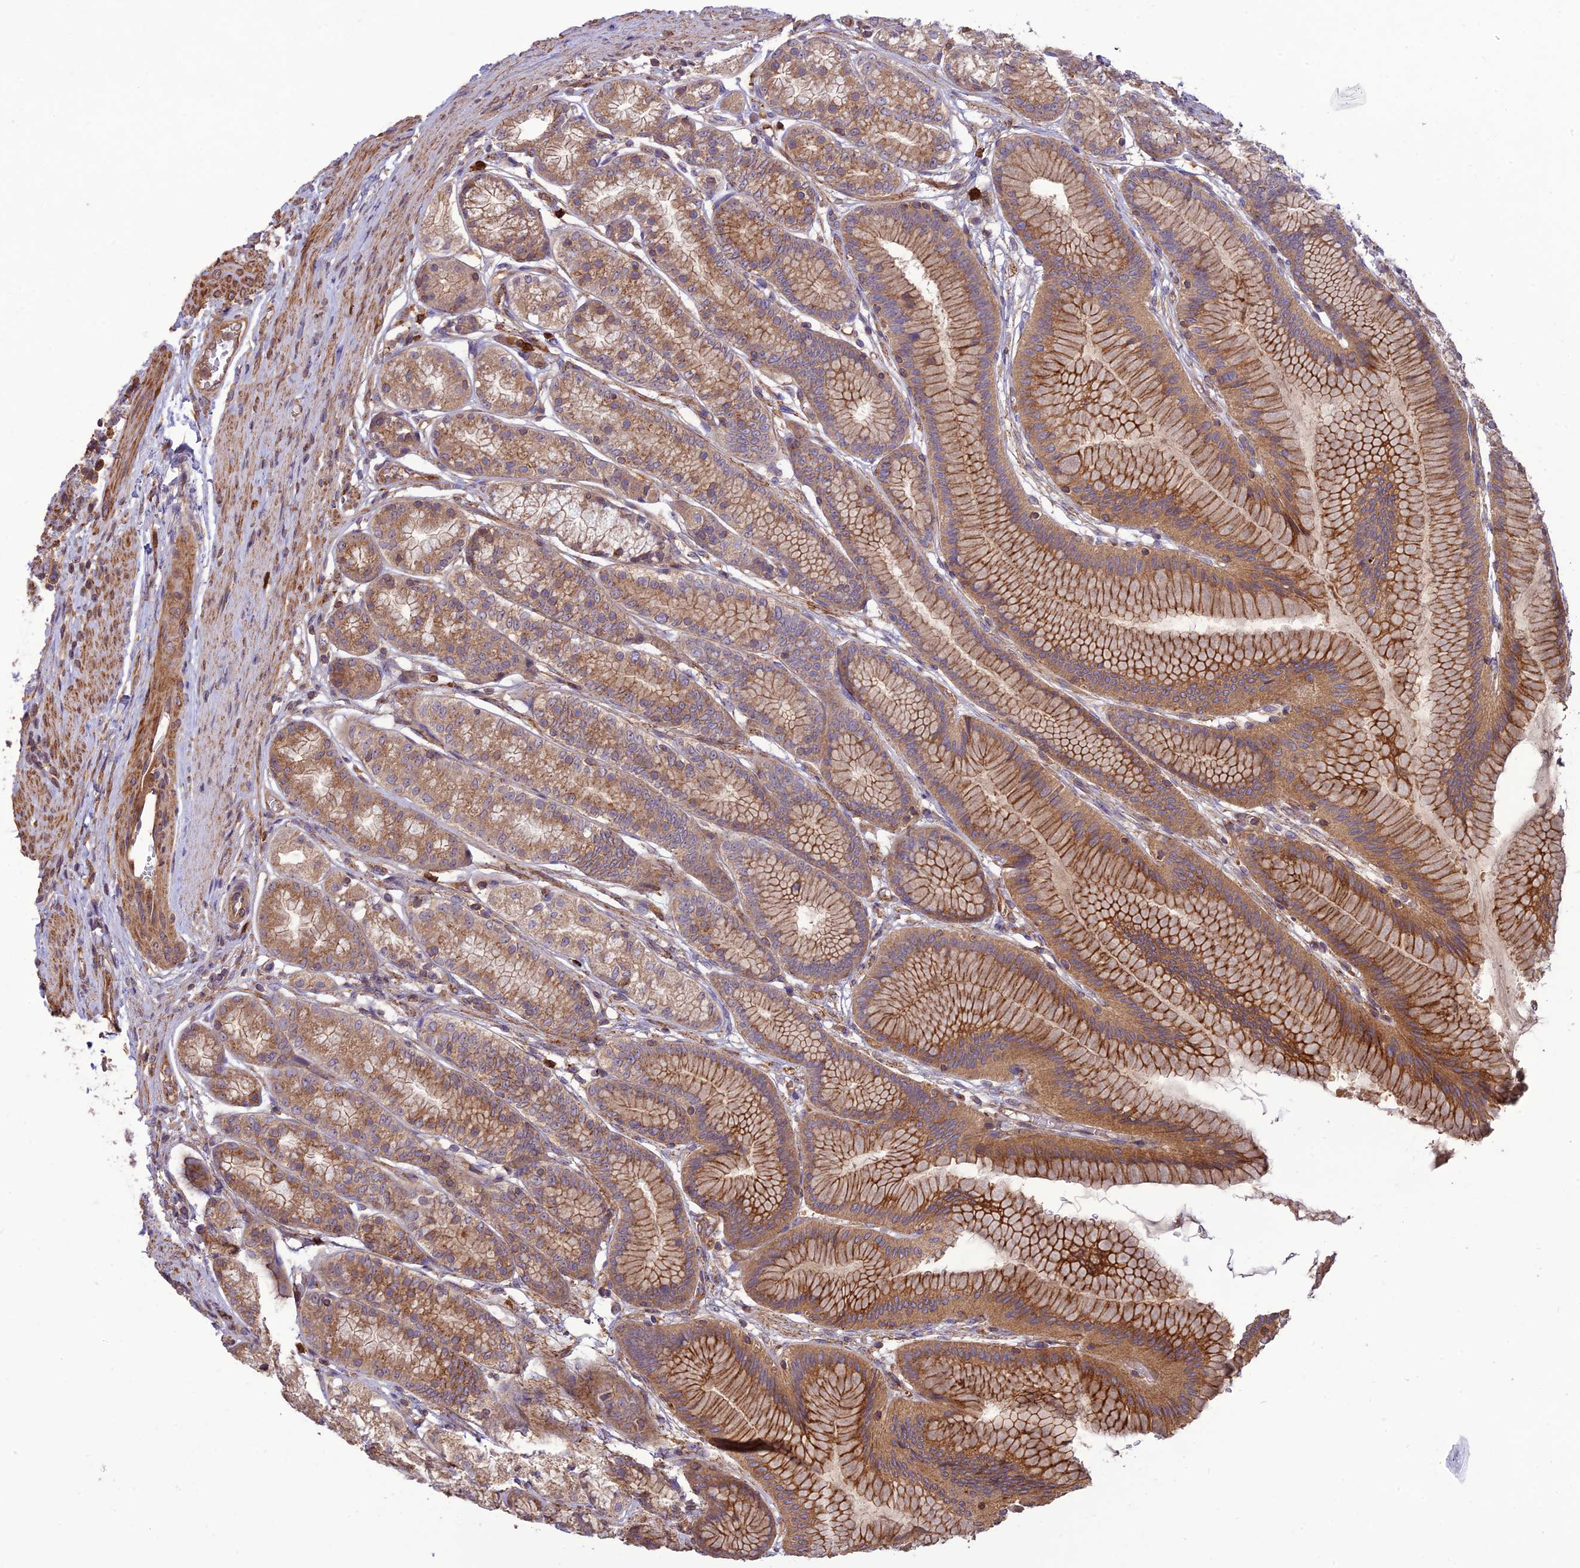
{"staining": {"intensity": "moderate", "quantity": ">75%", "location": "cytoplasmic/membranous"}, "tissue": "stomach", "cell_type": "Glandular cells", "image_type": "normal", "snomed": [{"axis": "morphology", "description": "Normal tissue, NOS"}, {"axis": "morphology", "description": "Adenocarcinoma, NOS"}, {"axis": "morphology", "description": "Adenocarcinoma, High grade"}, {"axis": "topography", "description": "Stomach, upper"}, {"axis": "topography", "description": "Stomach"}], "caption": "Stomach stained with DAB (3,3'-diaminobenzidine) immunohistochemistry (IHC) shows medium levels of moderate cytoplasmic/membranous staining in about >75% of glandular cells.", "gene": "TMEM131L", "patient": {"sex": "female", "age": 65}}